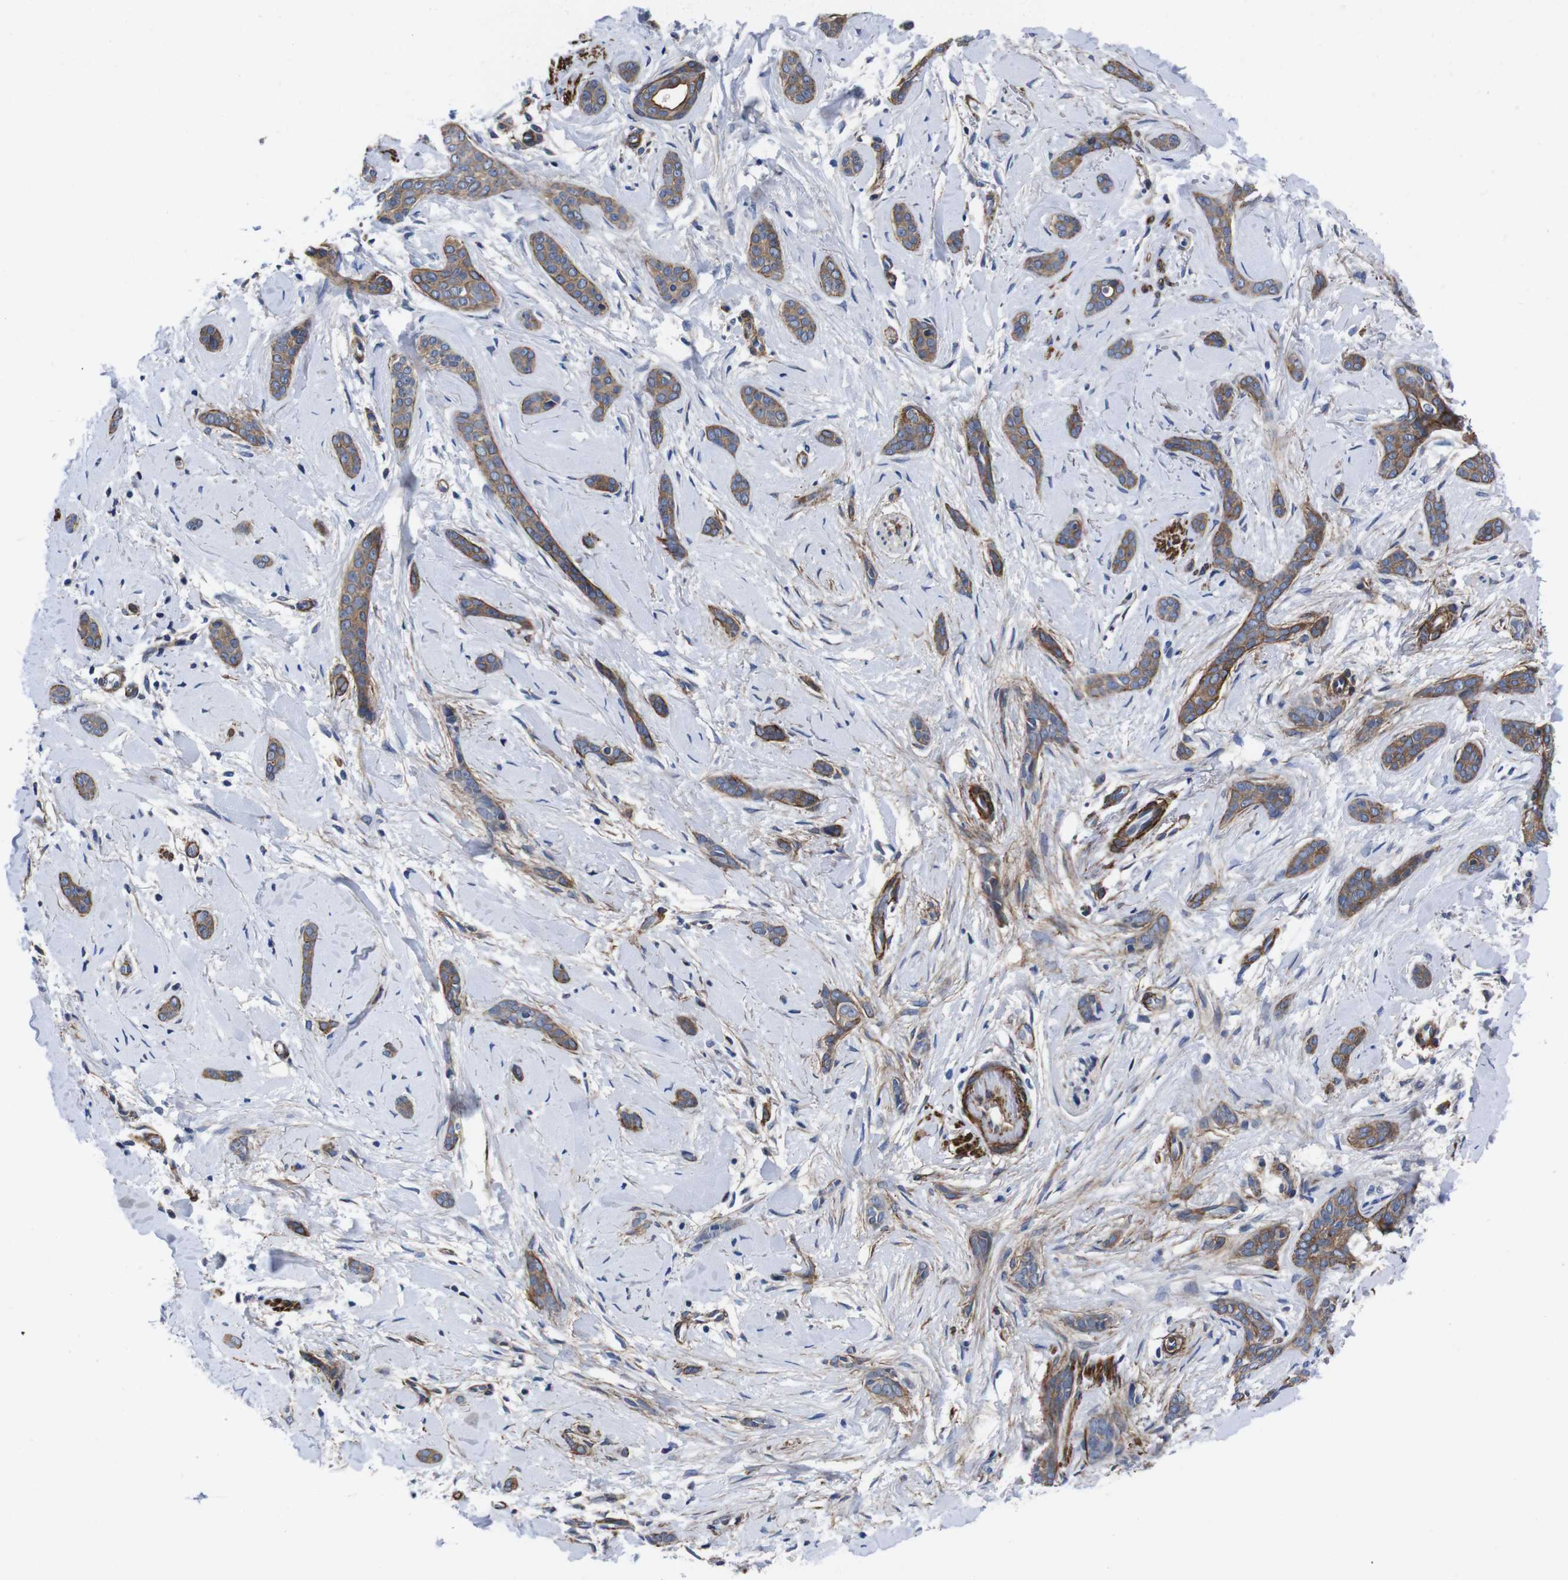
{"staining": {"intensity": "moderate", "quantity": ">75%", "location": "cytoplasmic/membranous"}, "tissue": "skin cancer", "cell_type": "Tumor cells", "image_type": "cancer", "snomed": [{"axis": "morphology", "description": "Basal cell carcinoma"}, {"axis": "morphology", "description": "Adnexal tumor, benign"}, {"axis": "topography", "description": "Skin"}], "caption": "This is a histology image of immunohistochemistry staining of skin cancer, which shows moderate positivity in the cytoplasmic/membranous of tumor cells.", "gene": "WNT10A", "patient": {"sex": "female", "age": 42}}